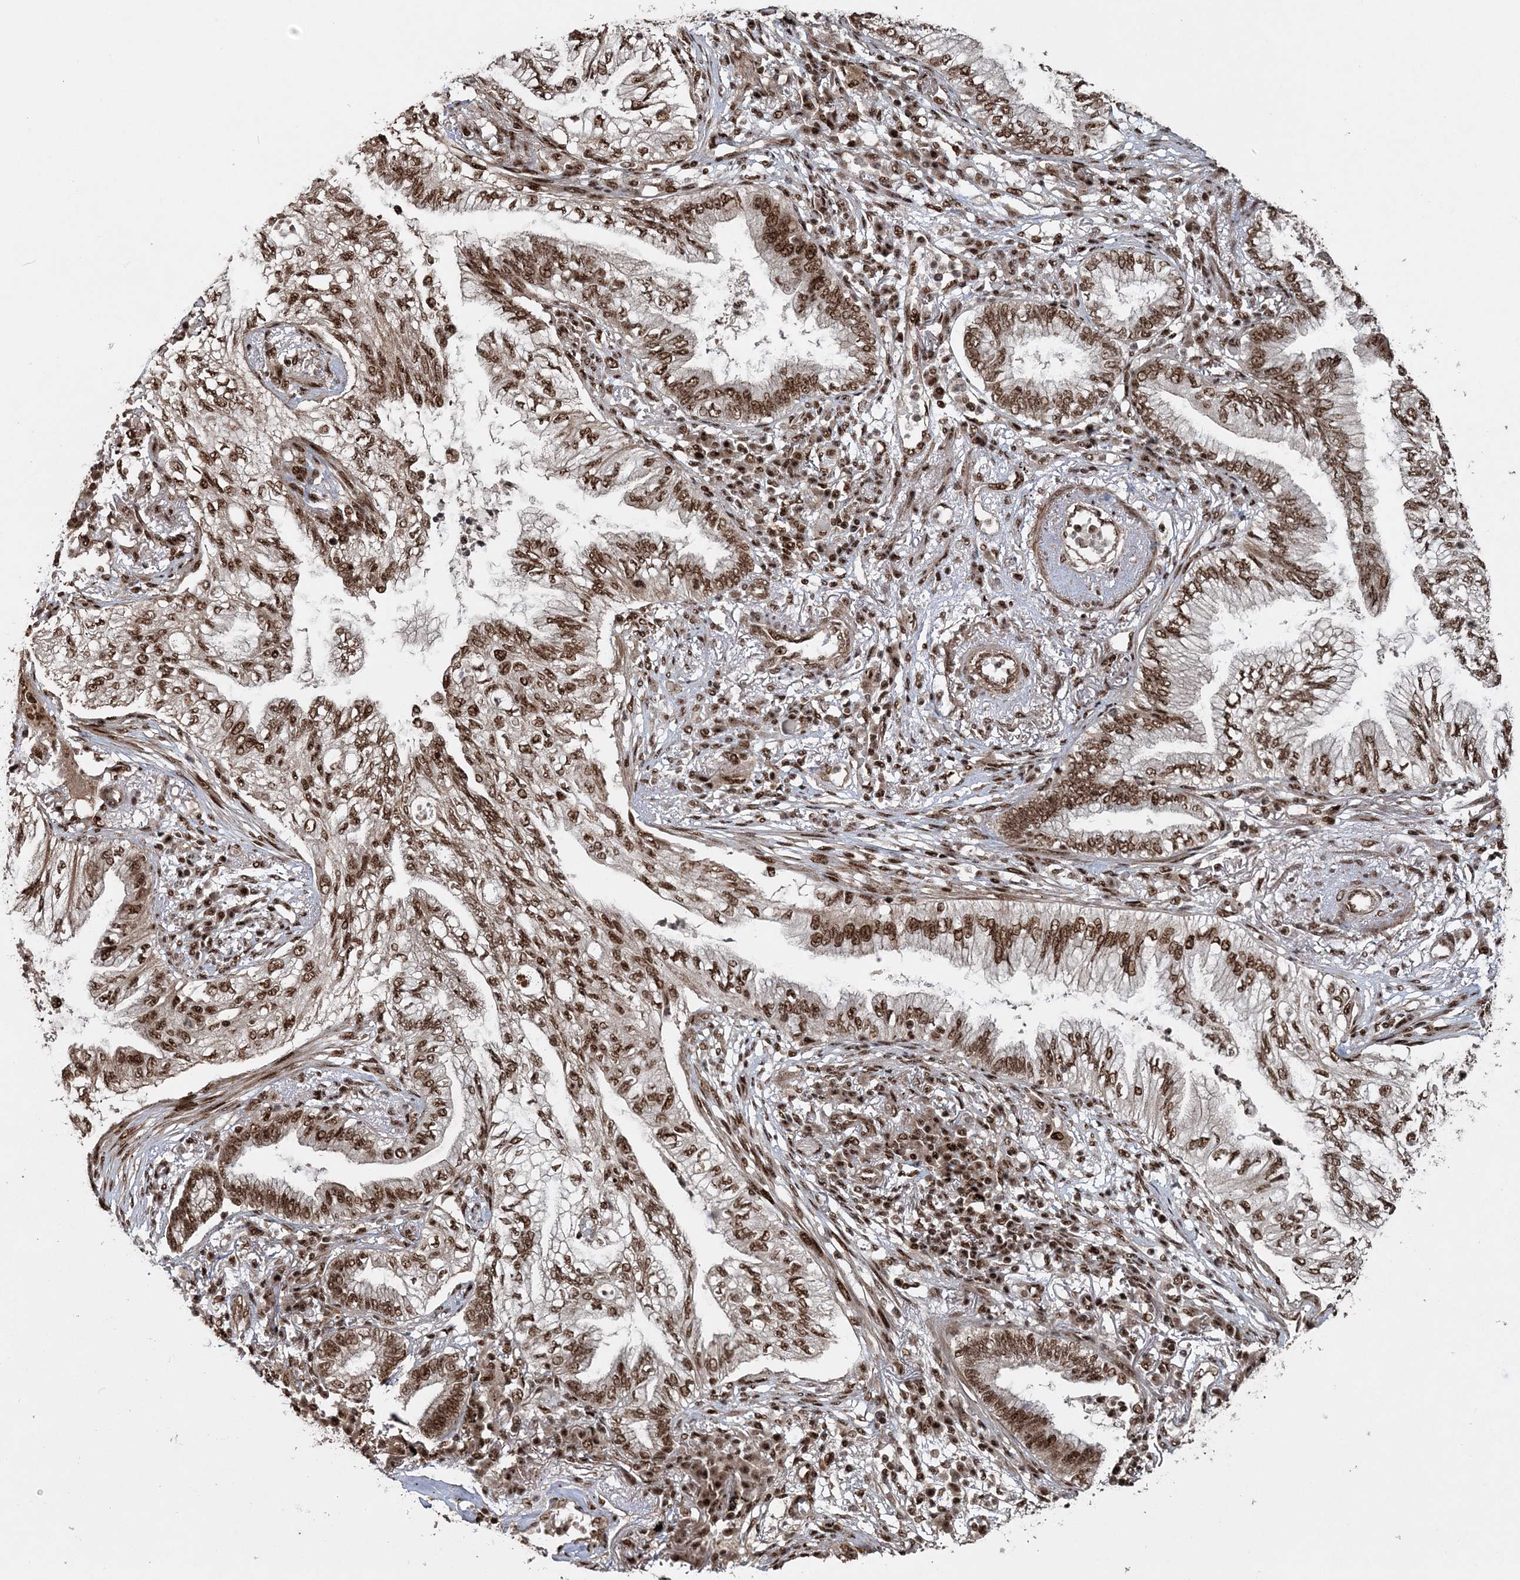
{"staining": {"intensity": "strong", "quantity": ">75%", "location": "nuclear"}, "tissue": "lung cancer", "cell_type": "Tumor cells", "image_type": "cancer", "snomed": [{"axis": "morphology", "description": "Normal tissue, NOS"}, {"axis": "morphology", "description": "Adenocarcinoma, NOS"}, {"axis": "topography", "description": "Bronchus"}, {"axis": "topography", "description": "Lung"}], "caption": "IHC staining of lung adenocarcinoma, which reveals high levels of strong nuclear staining in approximately >75% of tumor cells indicating strong nuclear protein positivity. The staining was performed using DAB (brown) for protein detection and nuclei were counterstained in hematoxylin (blue).", "gene": "EXOSC8", "patient": {"sex": "female", "age": 70}}